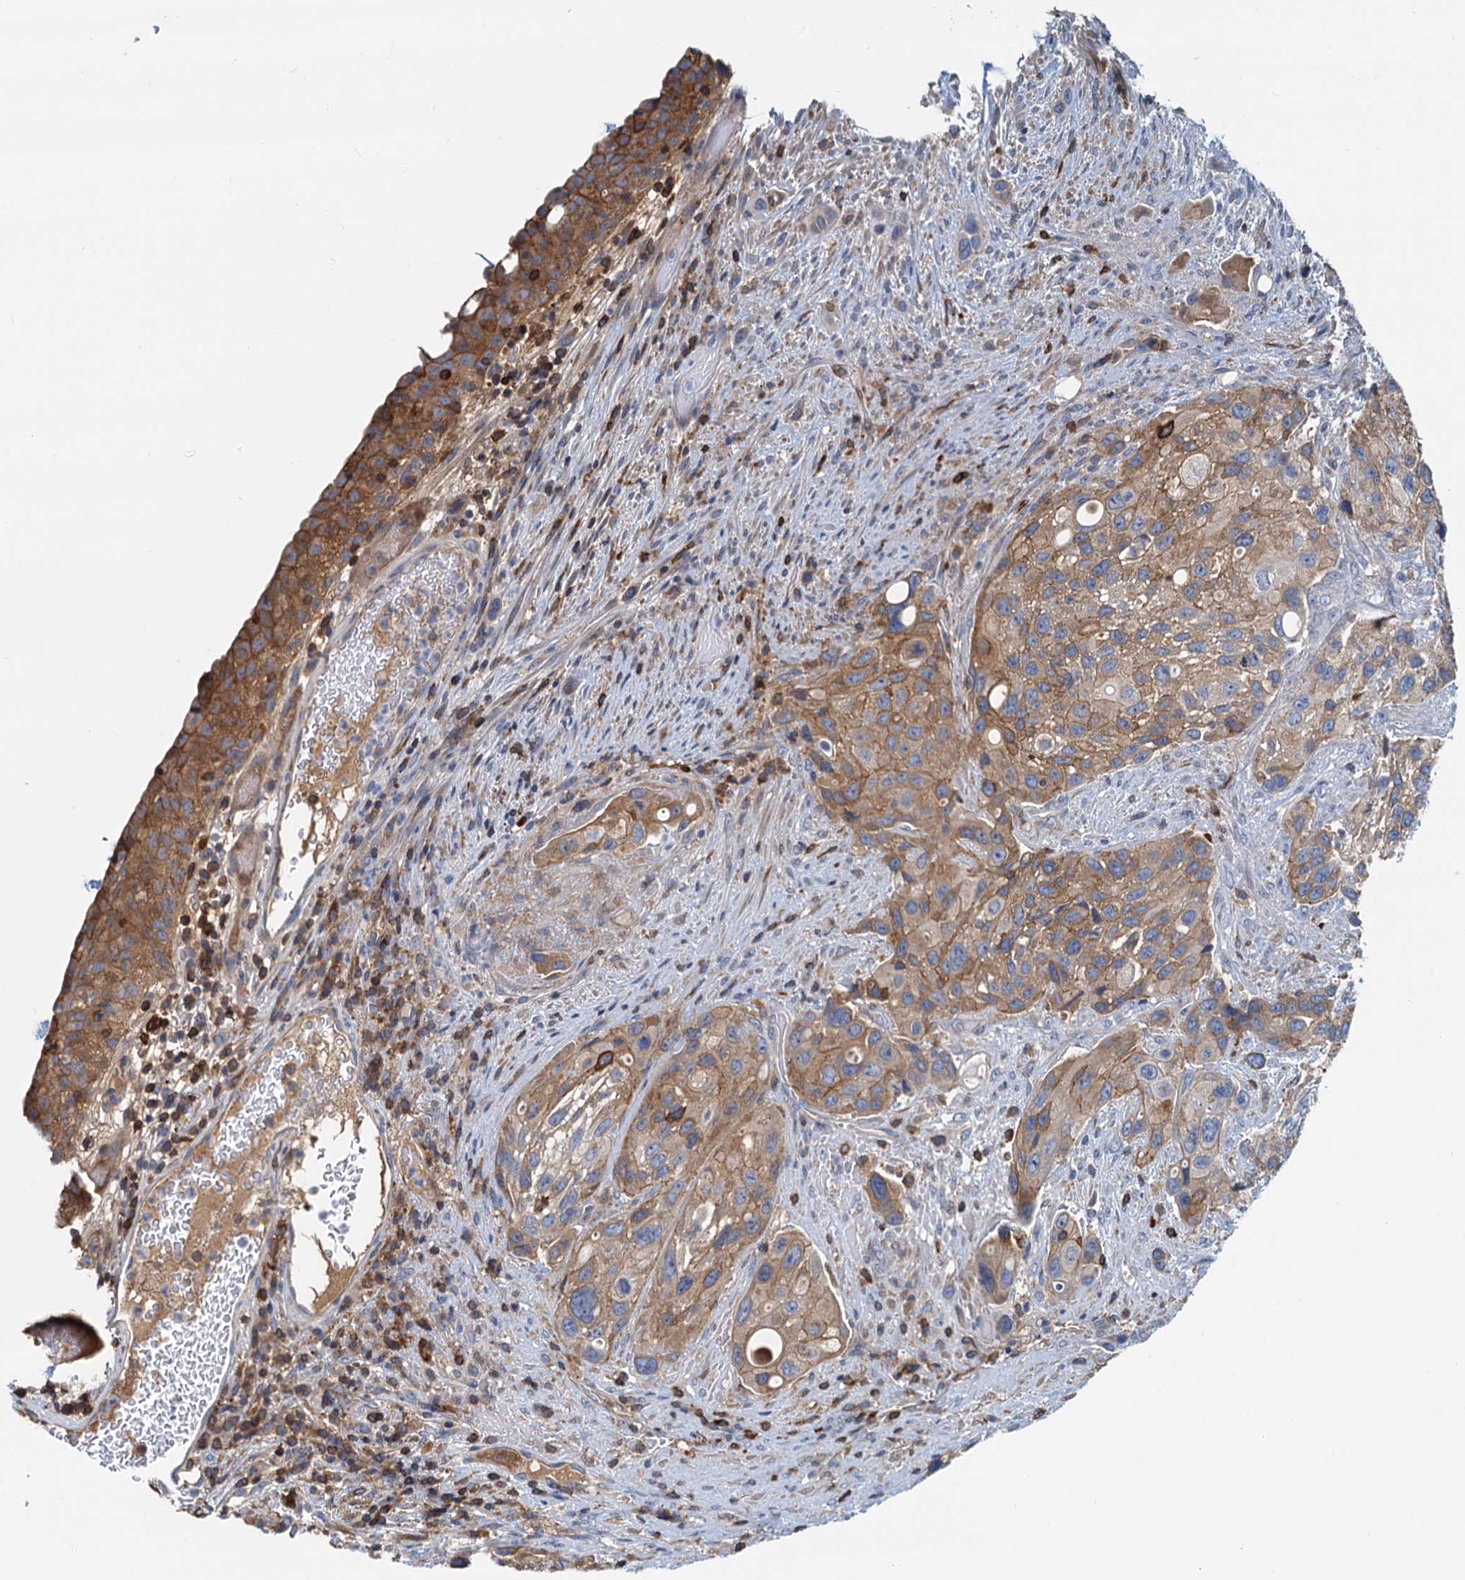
{"staining": {"intensity": "moderate", "quantity": "25%-75%", "location": "cytoplasmic/membranous"}, "tissue": "urothelial cancer", "cell_type": "Tumor cells", "image_type": "cancer", "snomed": [{"axis": "morphology", "description": "Normal tissue, NOS"}, {"axis": "morphology", "description": "Urothelial carcinoma, High grade"}, {"axis": "topography", "description": "Vascular tissue"}, {"axis": "topography", "description": "Urinary bladder"}], "caption": "Immunohistochemistry (IHC) staining of urothelial carcinoma (high-grade), which displays medium levels of moderate cytoplasmic/membranous expression in about 25%-75% of tumor cells indicating moderate cytoplasmic/membranous protein expression. The staining was performed using DAB (brown) for protein detection and nuclei were counterstained in hematoxylin (blue).", "gene": "LNX2", "patient": {"sex": "female", "age": 56}}